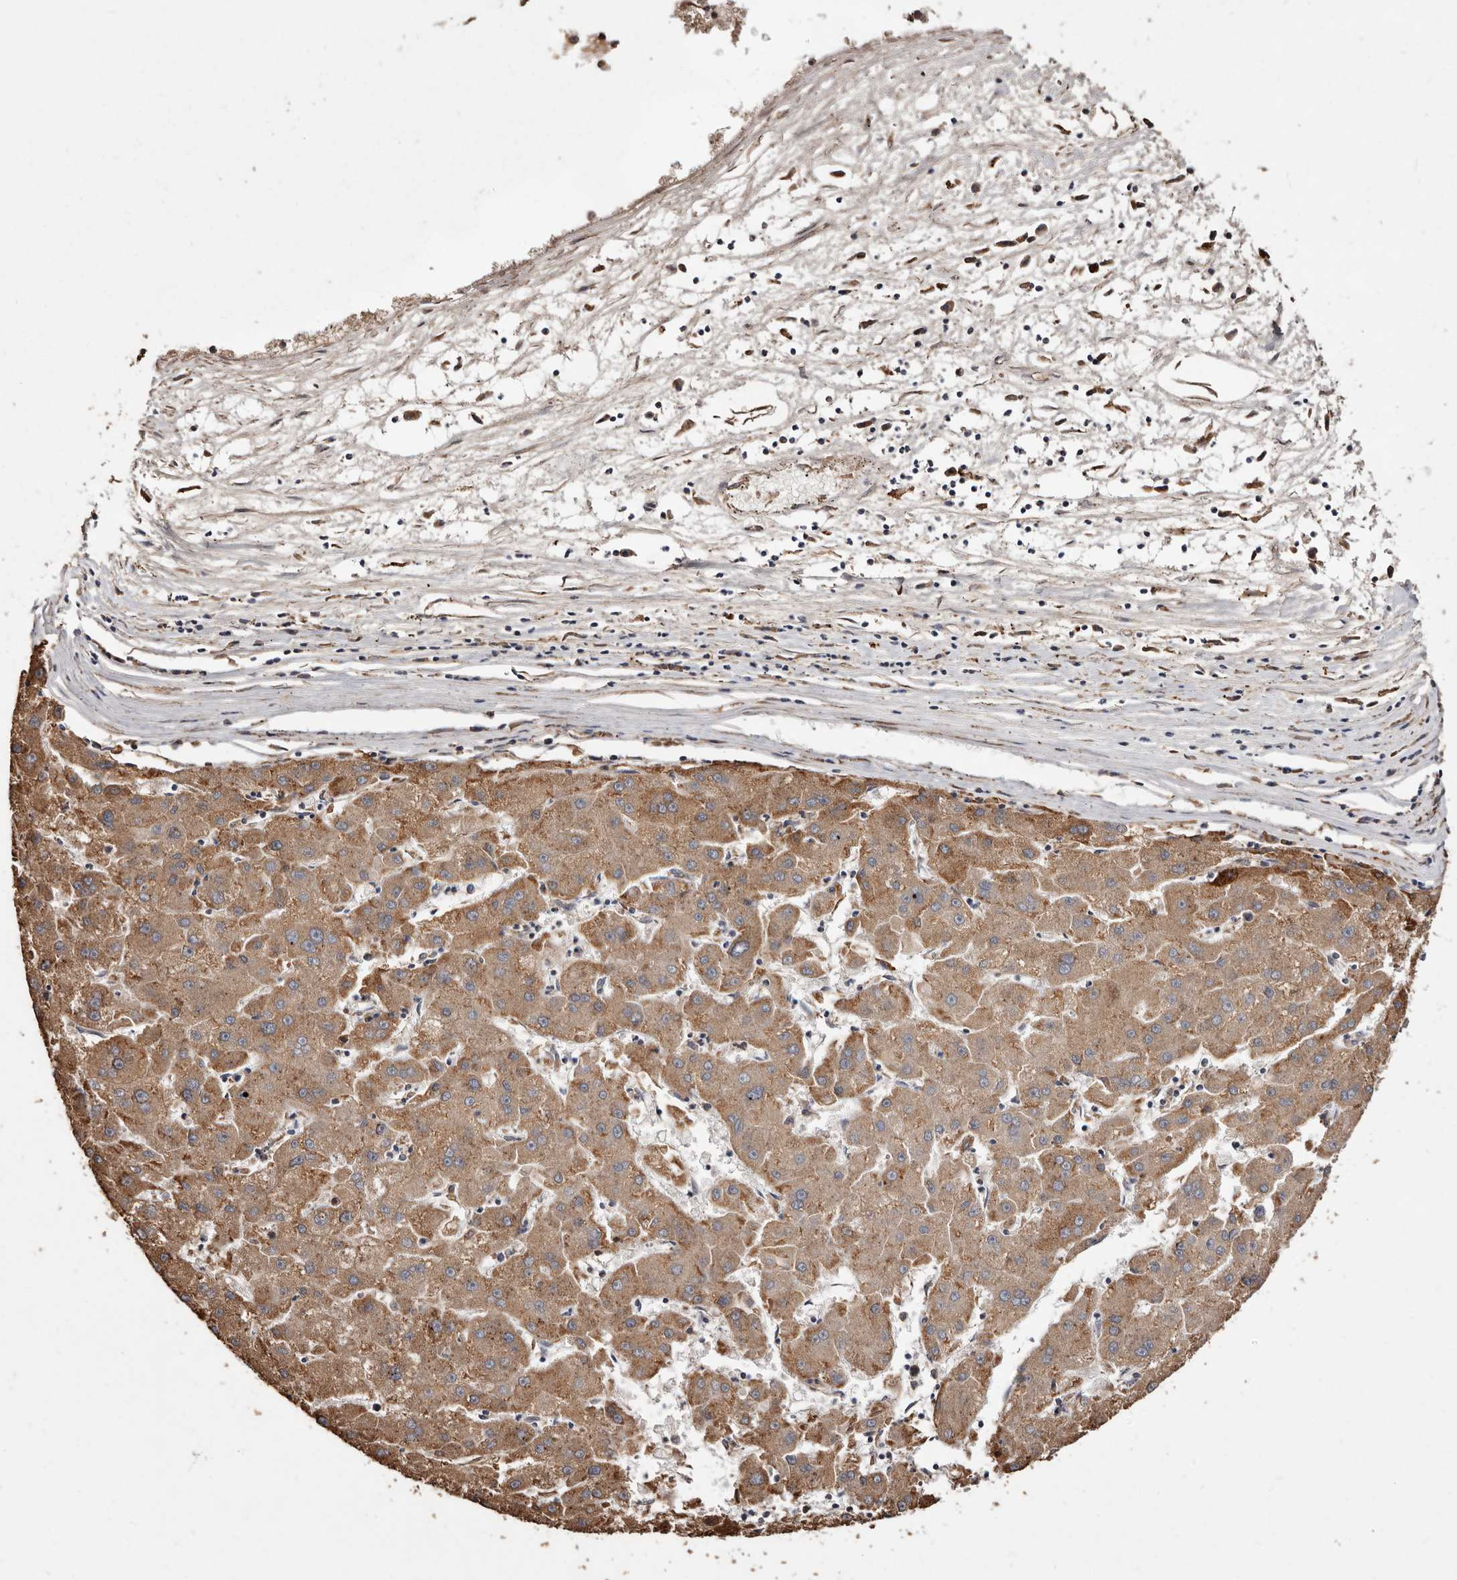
{"staining": {"intensity": "moderate", "quantity": ">75%", "location": "cytoplasmic/membranous"}, "tissue": "liver cancer", "cell_type": "Tumor cells", "image_type": "cancer", "snomed": [{"axis": "morphology", "description": "Carcinoma, Hepatocellular, NOS"}, {"axis": "topography", "description": "Liver"}], "caption": "Liver cancer stained for a protein (brown) displays moderate cytoplasmic/membranous positive staining in about >75% of tumor cells.", "gene": "STEAP2", "patient": {"sex": "male", "age": 72}}